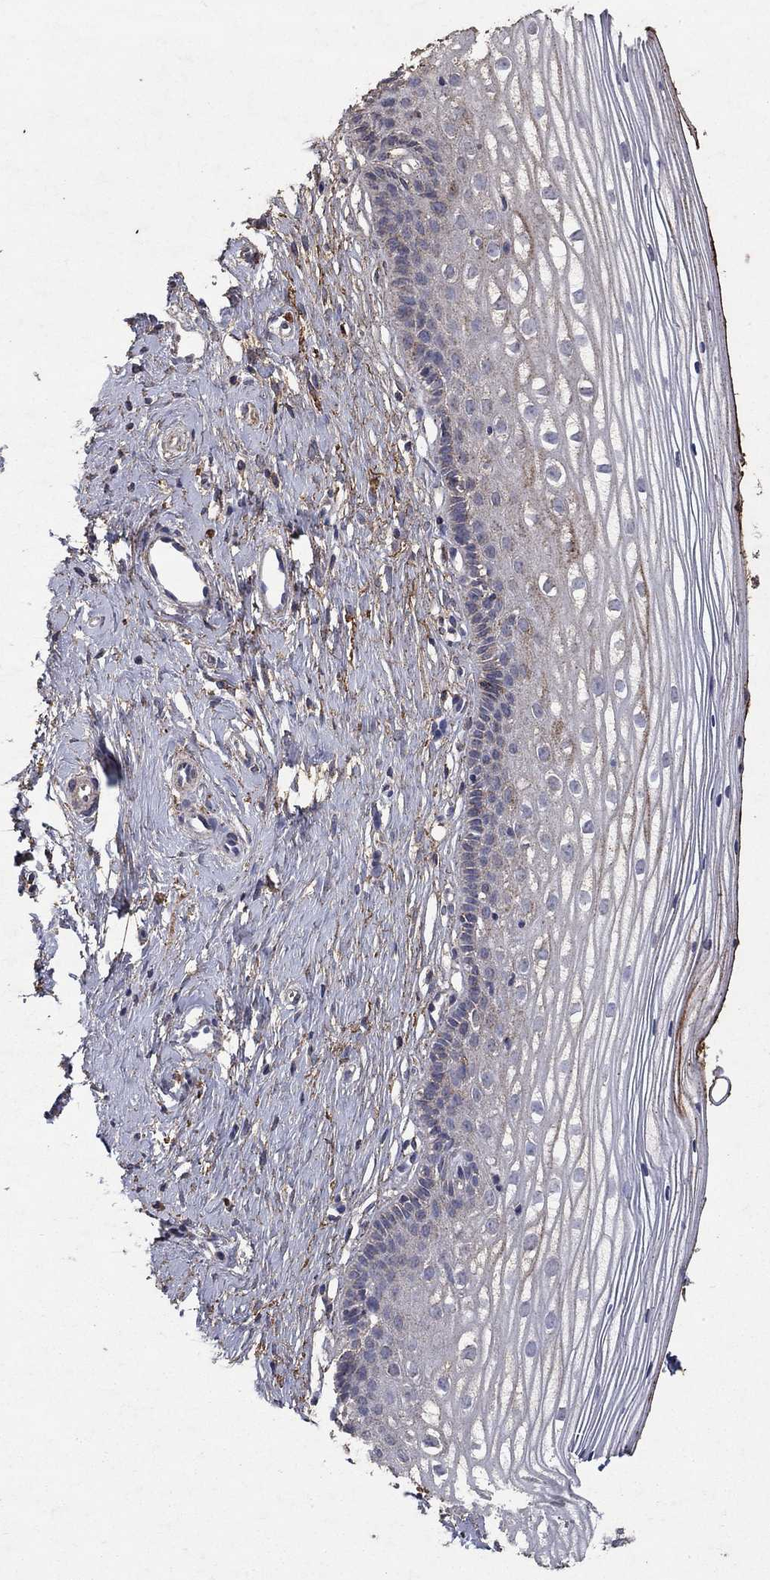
{"staining": {"intensity": "weak", "quantity": ">75%", "location": "cytoplasmic/membranous"}, "tissue": "cervix", "cell_type": "Glandular cells", "image_type": "normal", "snomed": [{"axis": "morphology", "description": "Normal tissue, NOS"}, {"axis": "topography", "description": "Cervix"}], "caption": "Protein staining of unremarkable cervix exhibits weak cytoplasmic/membranous expression in about >75% of glandular cells. Using DAB (brown) and hematoxylin (blue) stains, captured at high magnification using brightfield microscopy.", "gene": "CD24", "patient": {"sex": "female", "age": 40}}